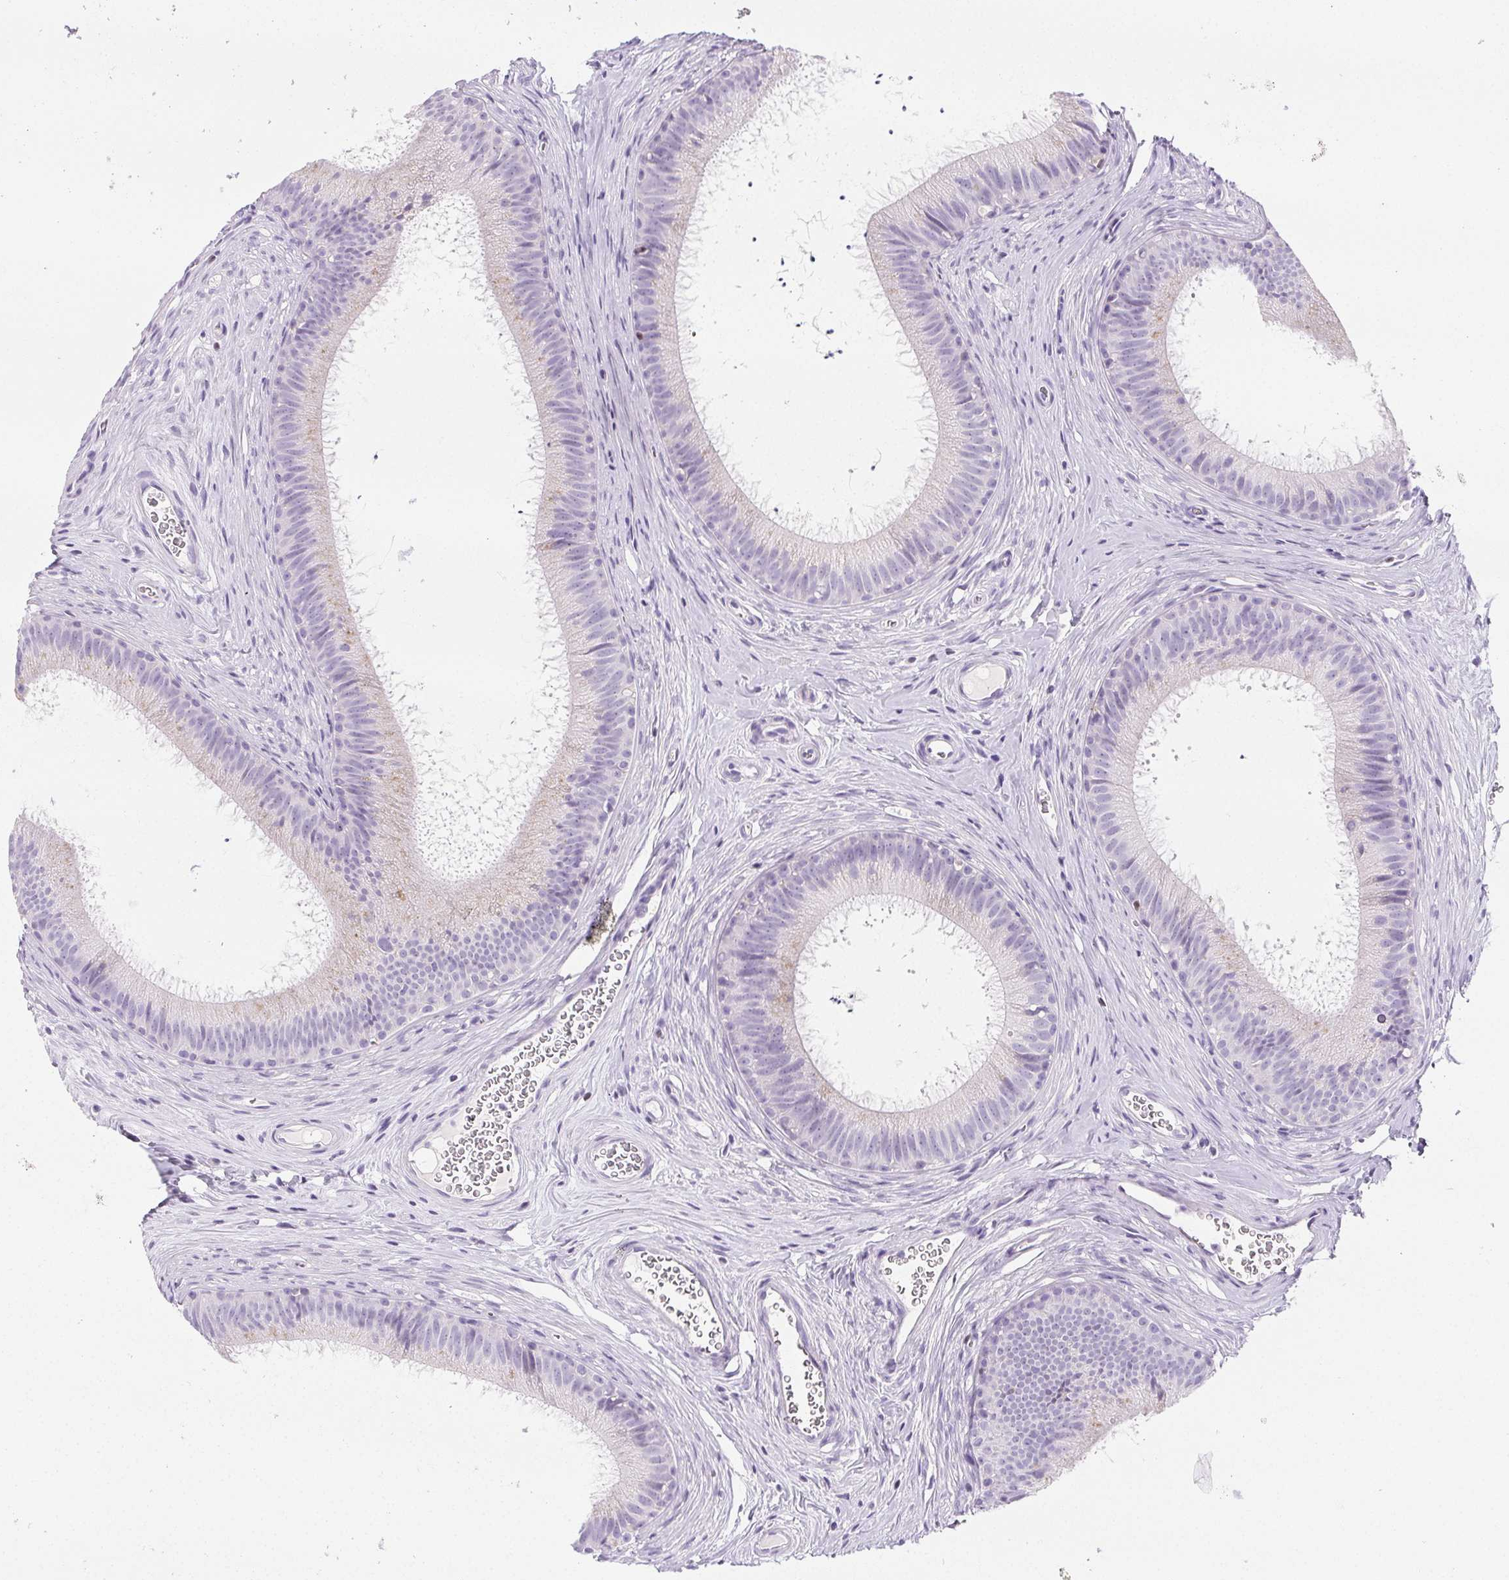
{"staining": {"intensity": "negative", "quantity": "none", "location": "none"}, "tissue": "epididymis", "cell_type": "Glandular cells", "image_type": "normal", "snomed": [{"axis": "morphology", "description": "Normal tissue, NOS"}, {"axis": "topography", "description": "Epididymis"}], "caption": "This photomicrograph is of normal epididymis stained with immunohistochemistry to label a protein in brown with the nuclei are counter-stained blue. There is no staining in glandular cells.", "gene": "BEND2", "patient": {"sex": "male", "age": 24}}